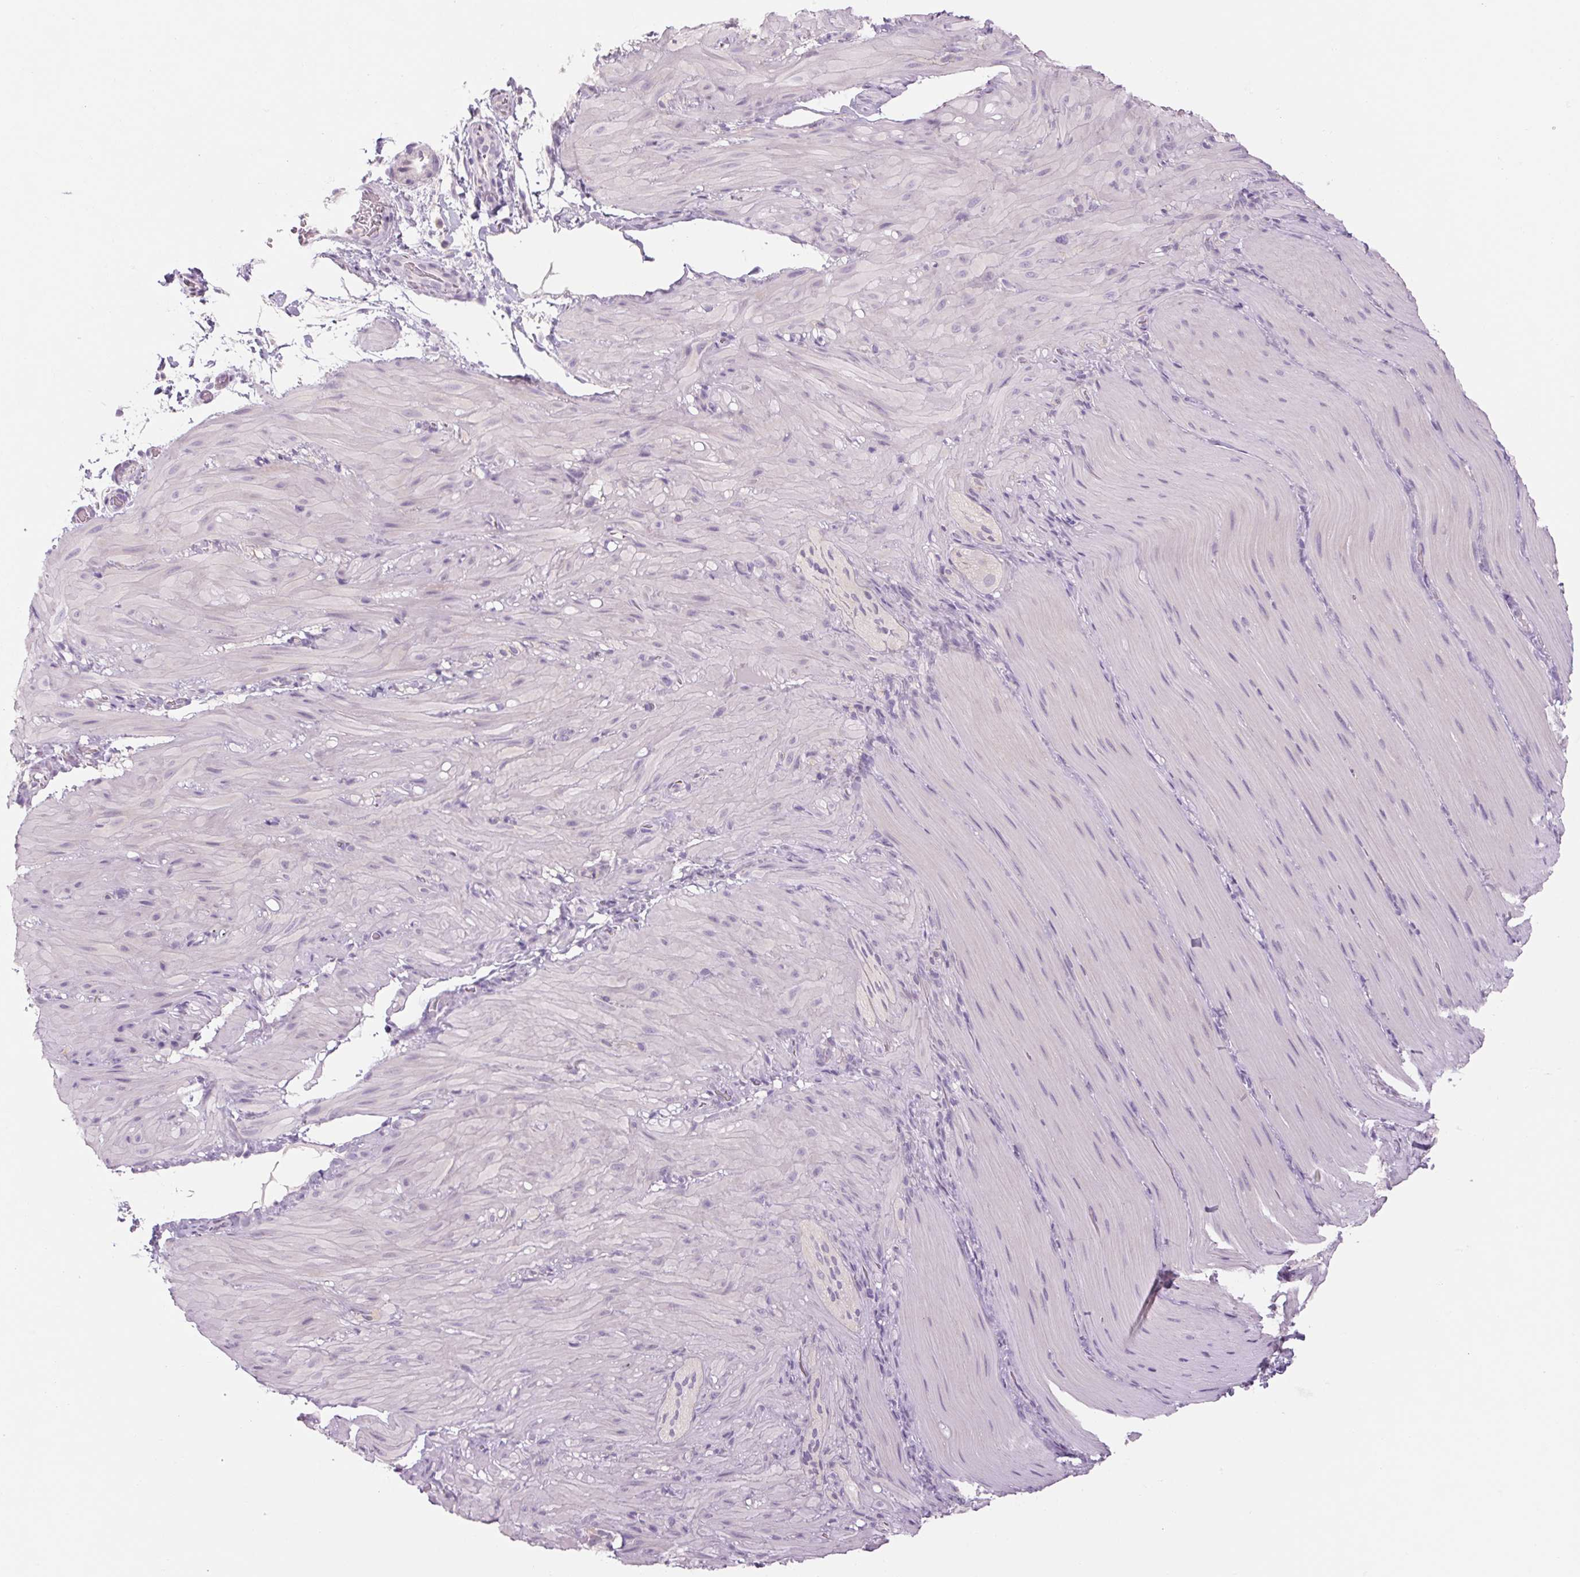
{"staining": {"intensity": "negative", "quantity": "none", "location": "none"}, "tissue": "smooth muscle", "cell_type": "Smooth muscle cells", "image_type": "normal", "snomed": [{"axis": "morphology", "description": "Normal tissue, NOS"}, {"axis": "topography", "description": "Smooth muscle"}, {"axis": "topography", "description": "Colon"}], "caption": "This is a image of immunohistochemistry staining of normal smooth muscle, which shows no positivity in smooth muscle cells. The staining is performed using DAB brown chromogen with nuclei counter-stained in using hematoxylin.", "gene": "RPTN", "patient": {"sex": "male", "age": 73}}